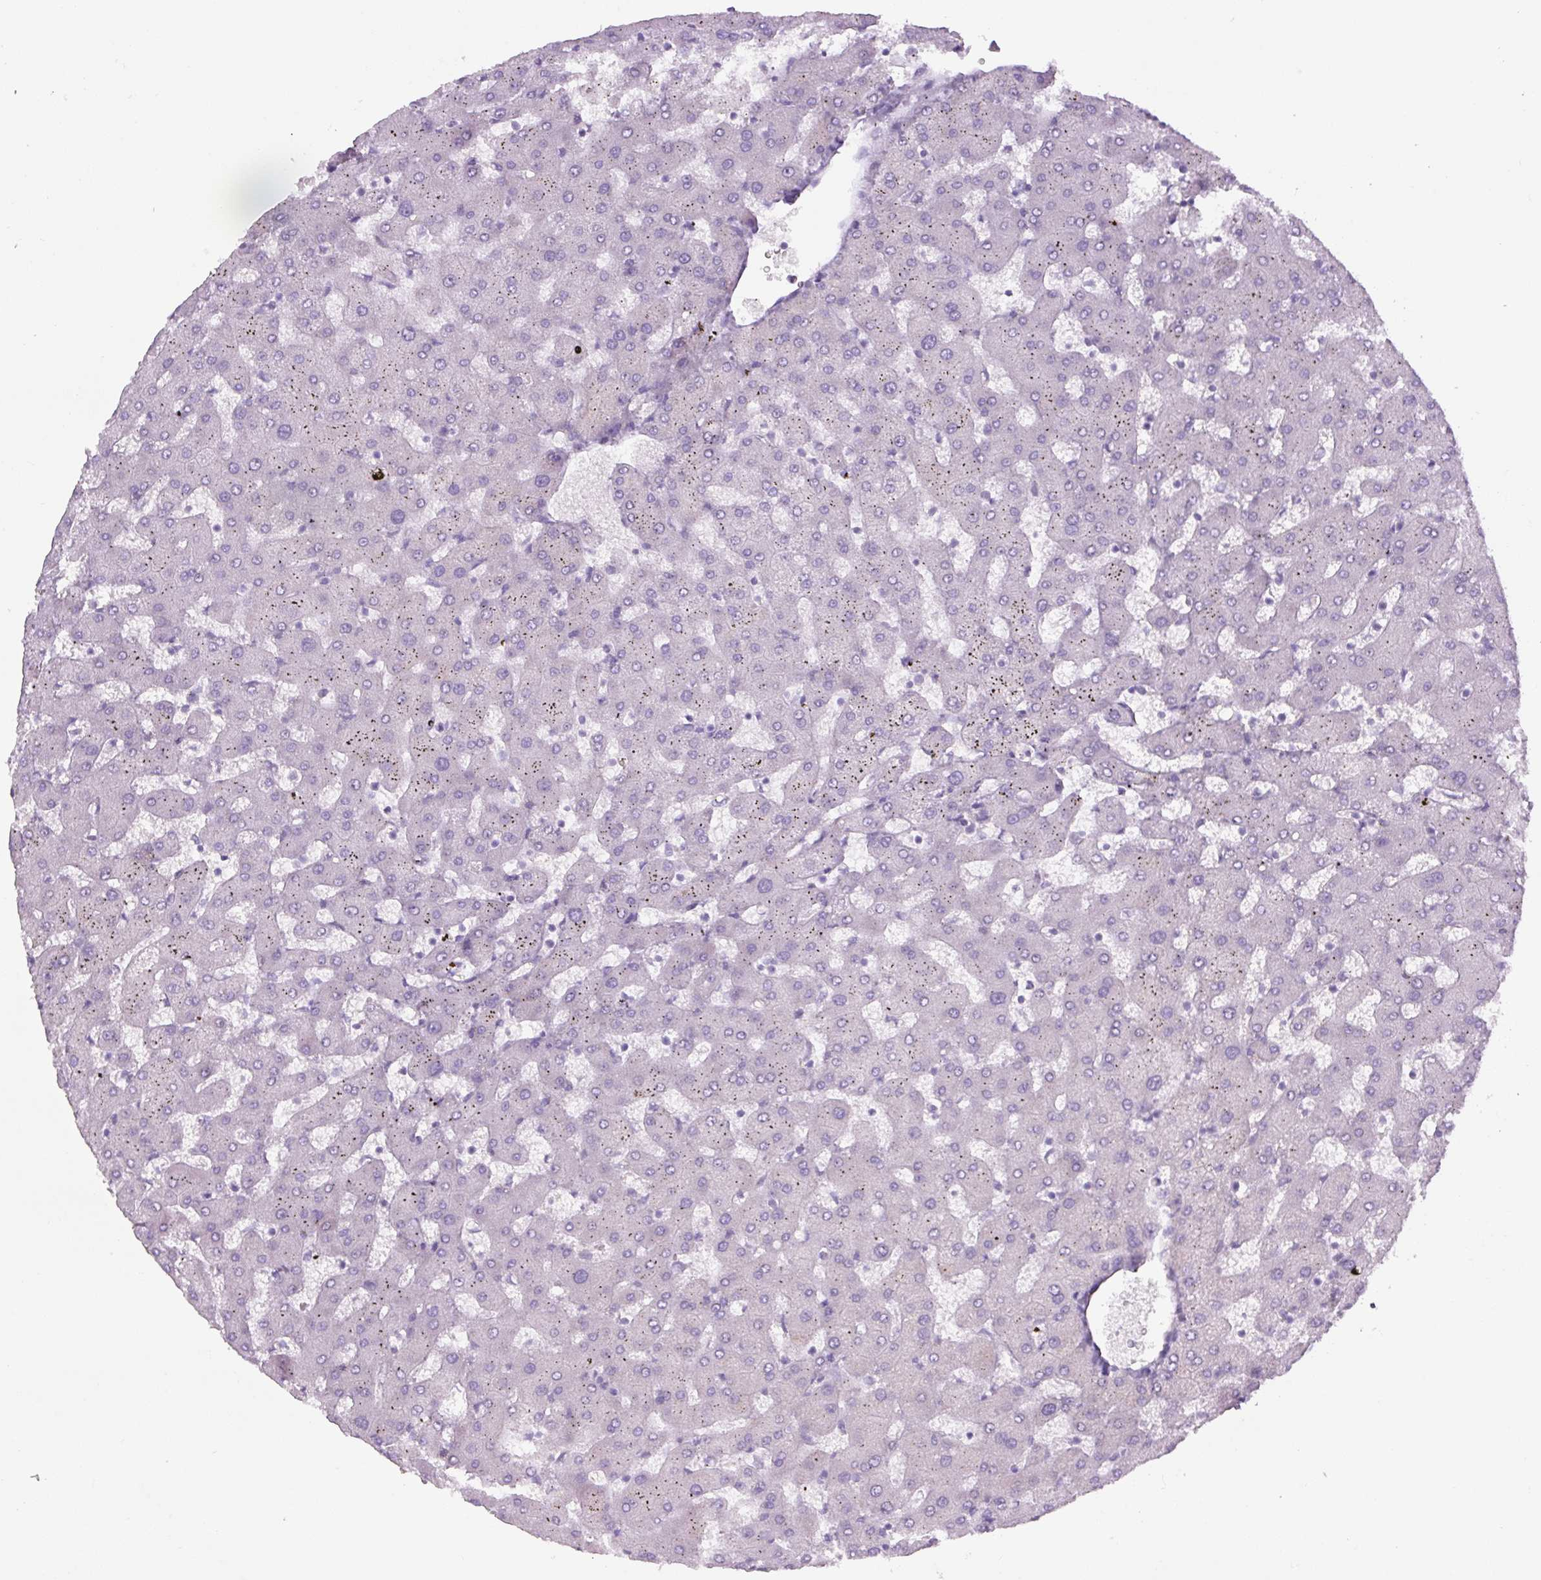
{"staining": {"intensity": "negative", "quantity": "none", "location": "none"}, "tissue": "liver", "cell_type": "Cholangiocytes", "image_type": "normal", "snomed": [{"axis": "morphology", "description": "Normal tissue, NOS"}, {"axis": "topography", "description": "Liver"}], "caption": "Immunohistochemical staining of unremarkable human liver demonstrates no significant staining in cholangiocytes. Nuclei are stained in blue.", "gene": "NES", "patient": {"sex": "female", "age": 63}}